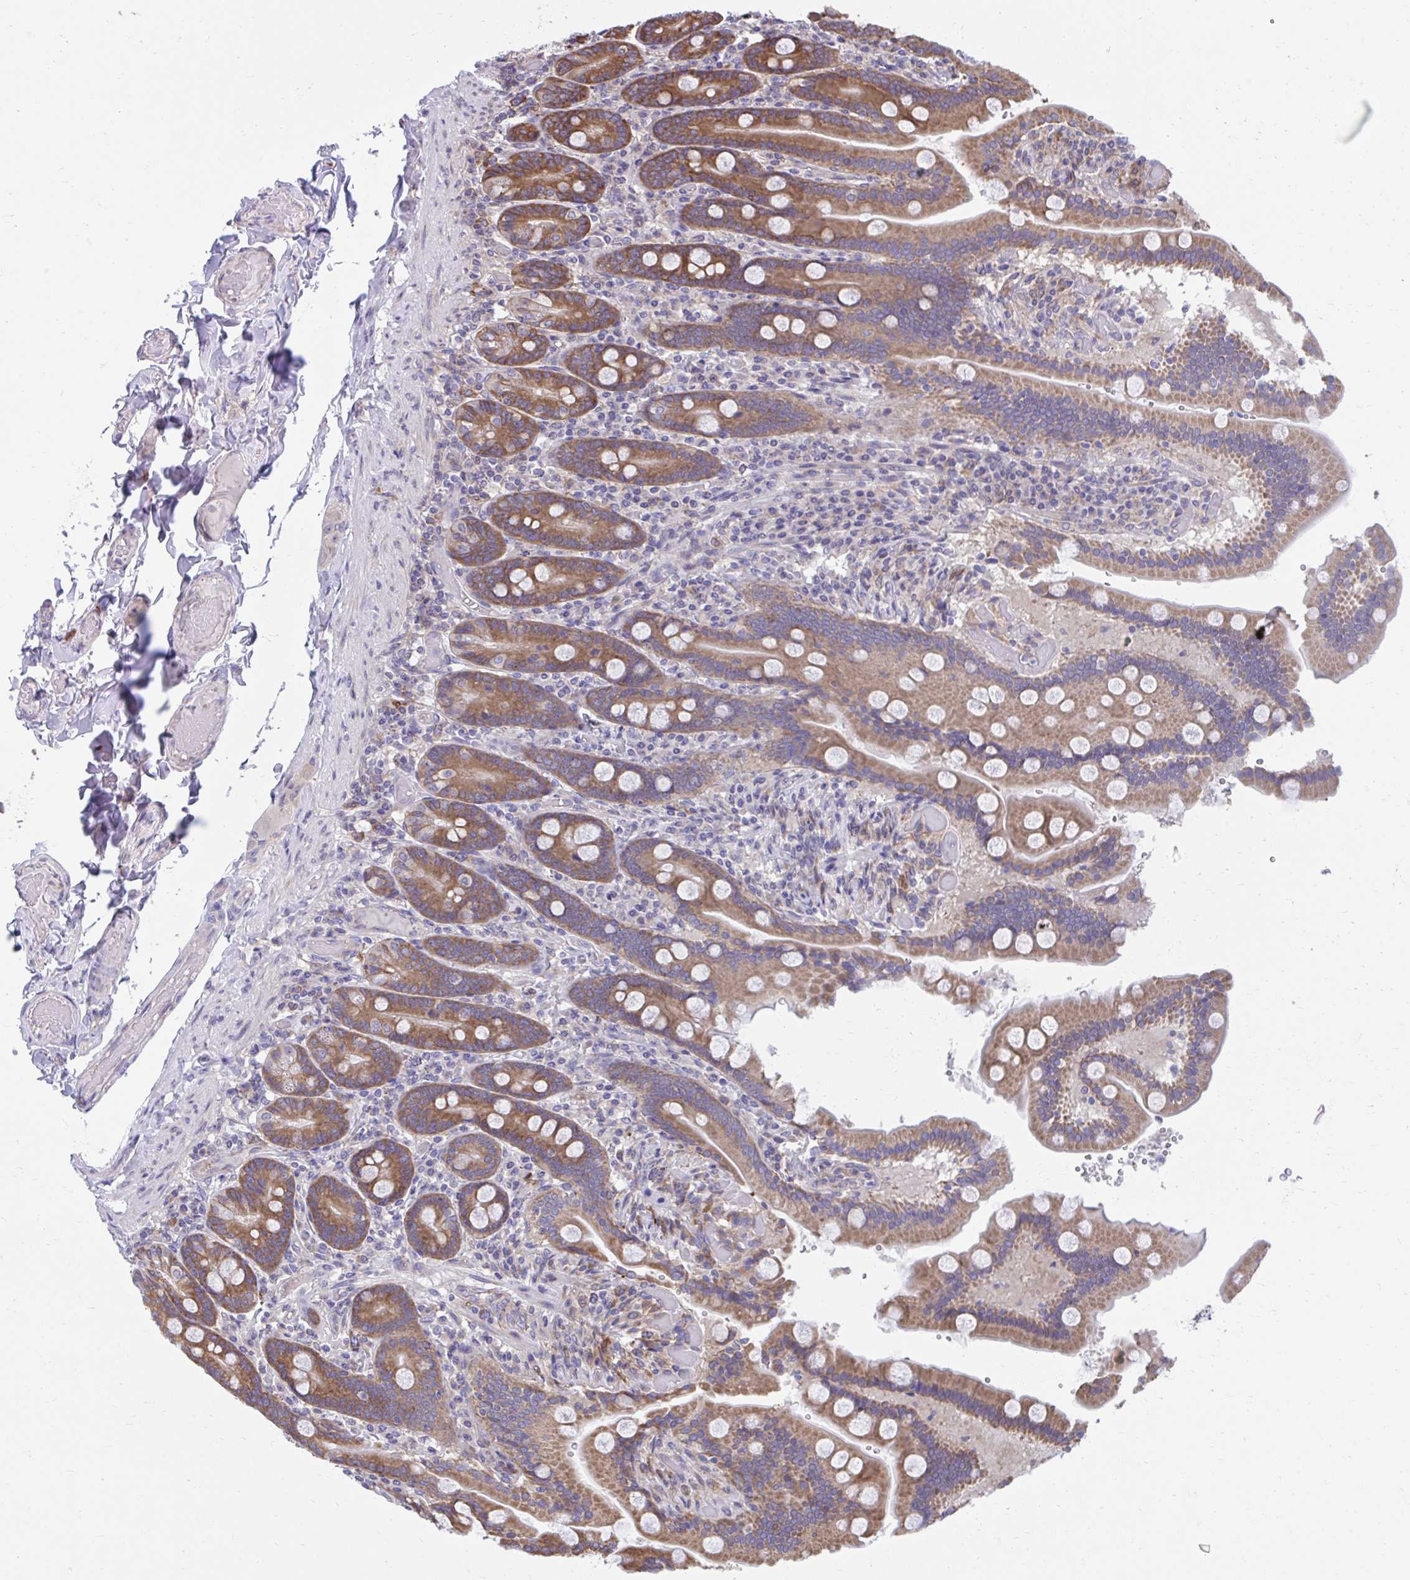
{"staining": {"intensity": "moderate", "quantity": ">75%", "location": "cytoplasmic/membranous"}, "tissue": "duodenum", "cell_type": "Glandular cells", "image_type": "normal", "snomed": [{"axis": "morphology", "description": "Normal tissue, NOS"}, {"axis": "topography", "description": "Duodenum"}], "caption": "High-magnification brightfield microscopy of benign duodenum stained with DAB (3,3'-diaminobenzidine) (brown) and counterstained with hematoxylin (blue). glandular cells exhibit moderate cytoplasmic/membranous expression is present in about>75% of cells.", "gene": "ZNF778", "patient": {"sex": "female", "age": 62}}